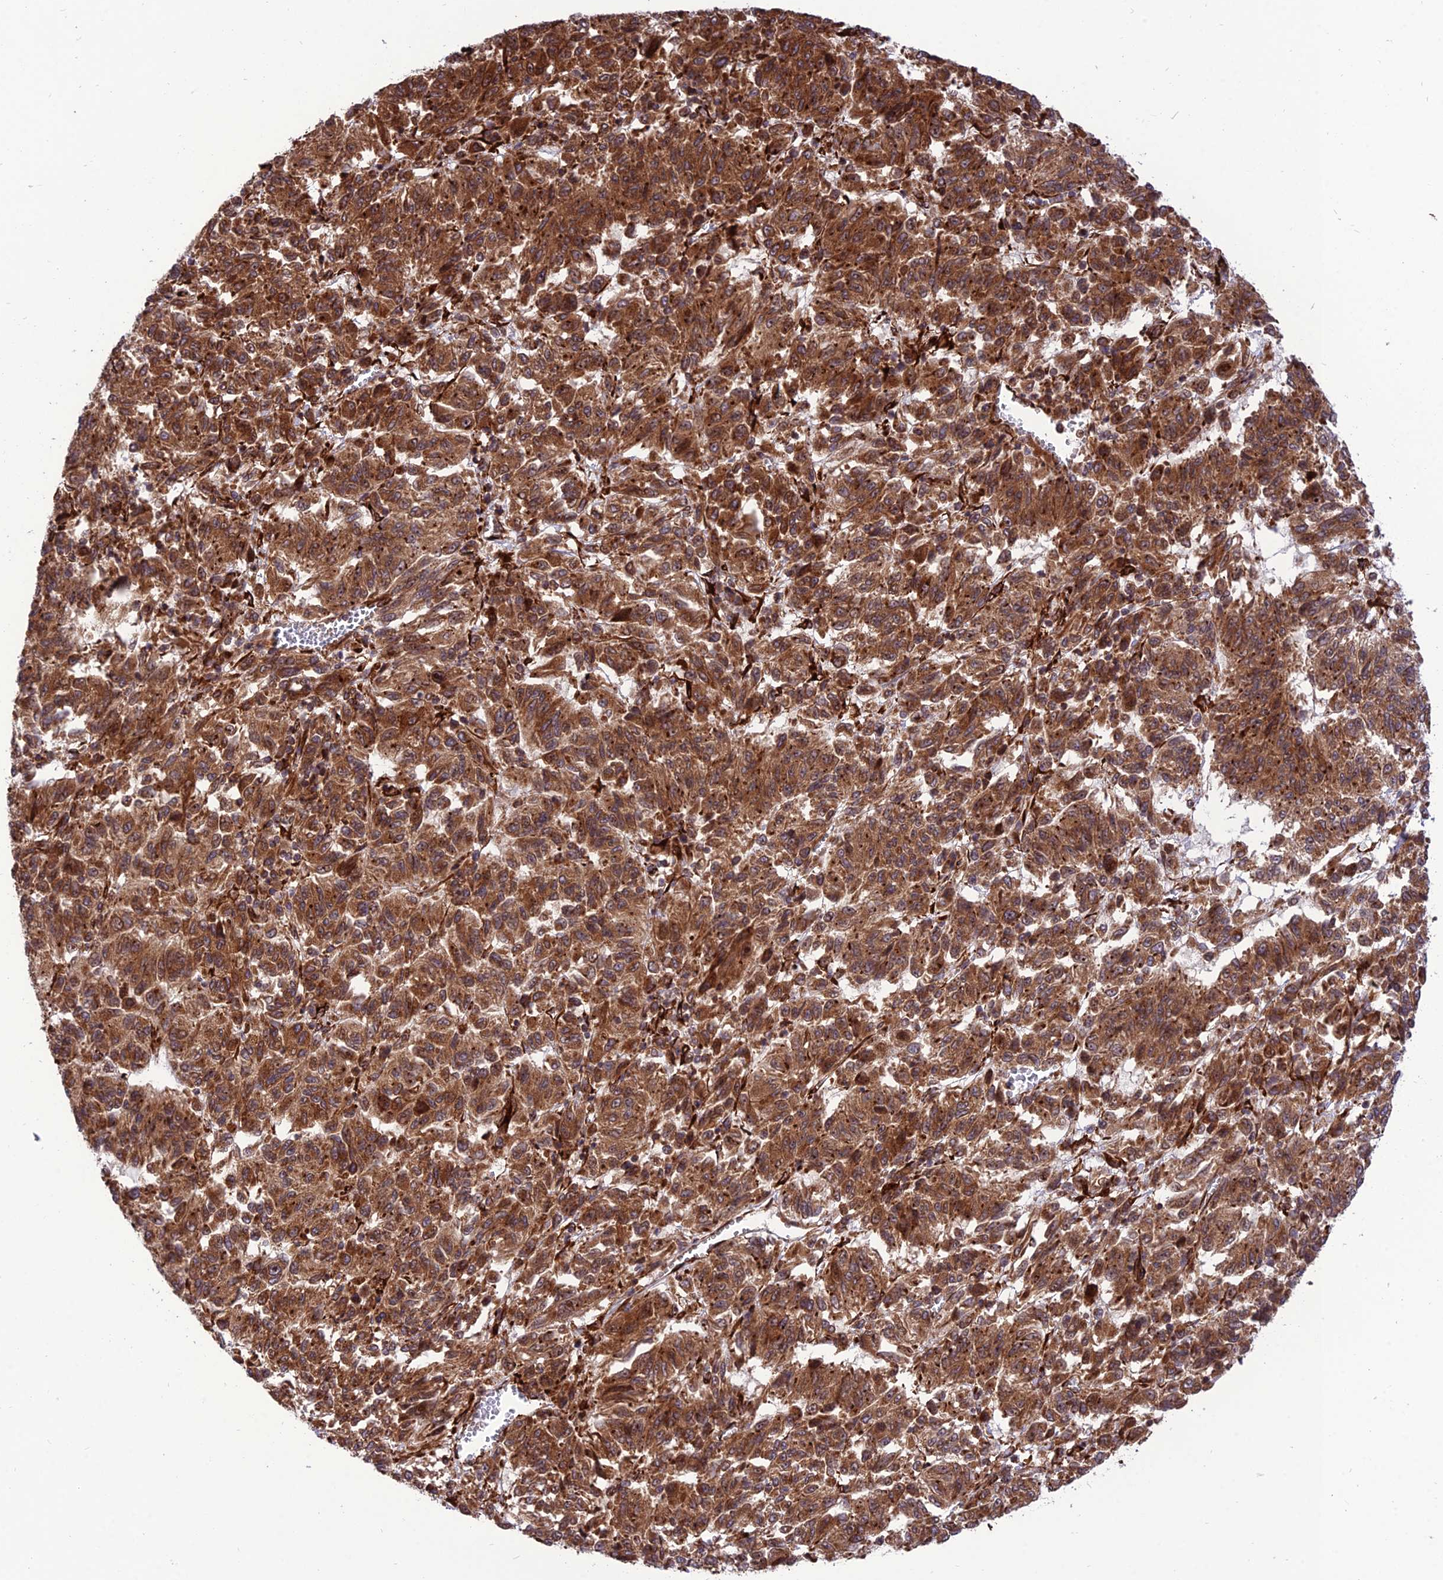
{"staining": {"intensity": "strong", "quantity": ">75%", "location": "cytoplasmic/membranous"}, "tissue": "melanoma", "cell_type": "Tumor cells", "image_type": "cancer", "snomed": [{"axis": "morphology", "description": "Malignant melanoma, Metastatic site"}, {"axis": "topography", "description": "Lung"}], "caption": "A brown stain labels strong cytoplasmic/membranous staining of a protein in malignant melanoma (metastatic site) tumor cells.", "gene": "CRTAP", "patient": {"sex": "male", "age": 64}}